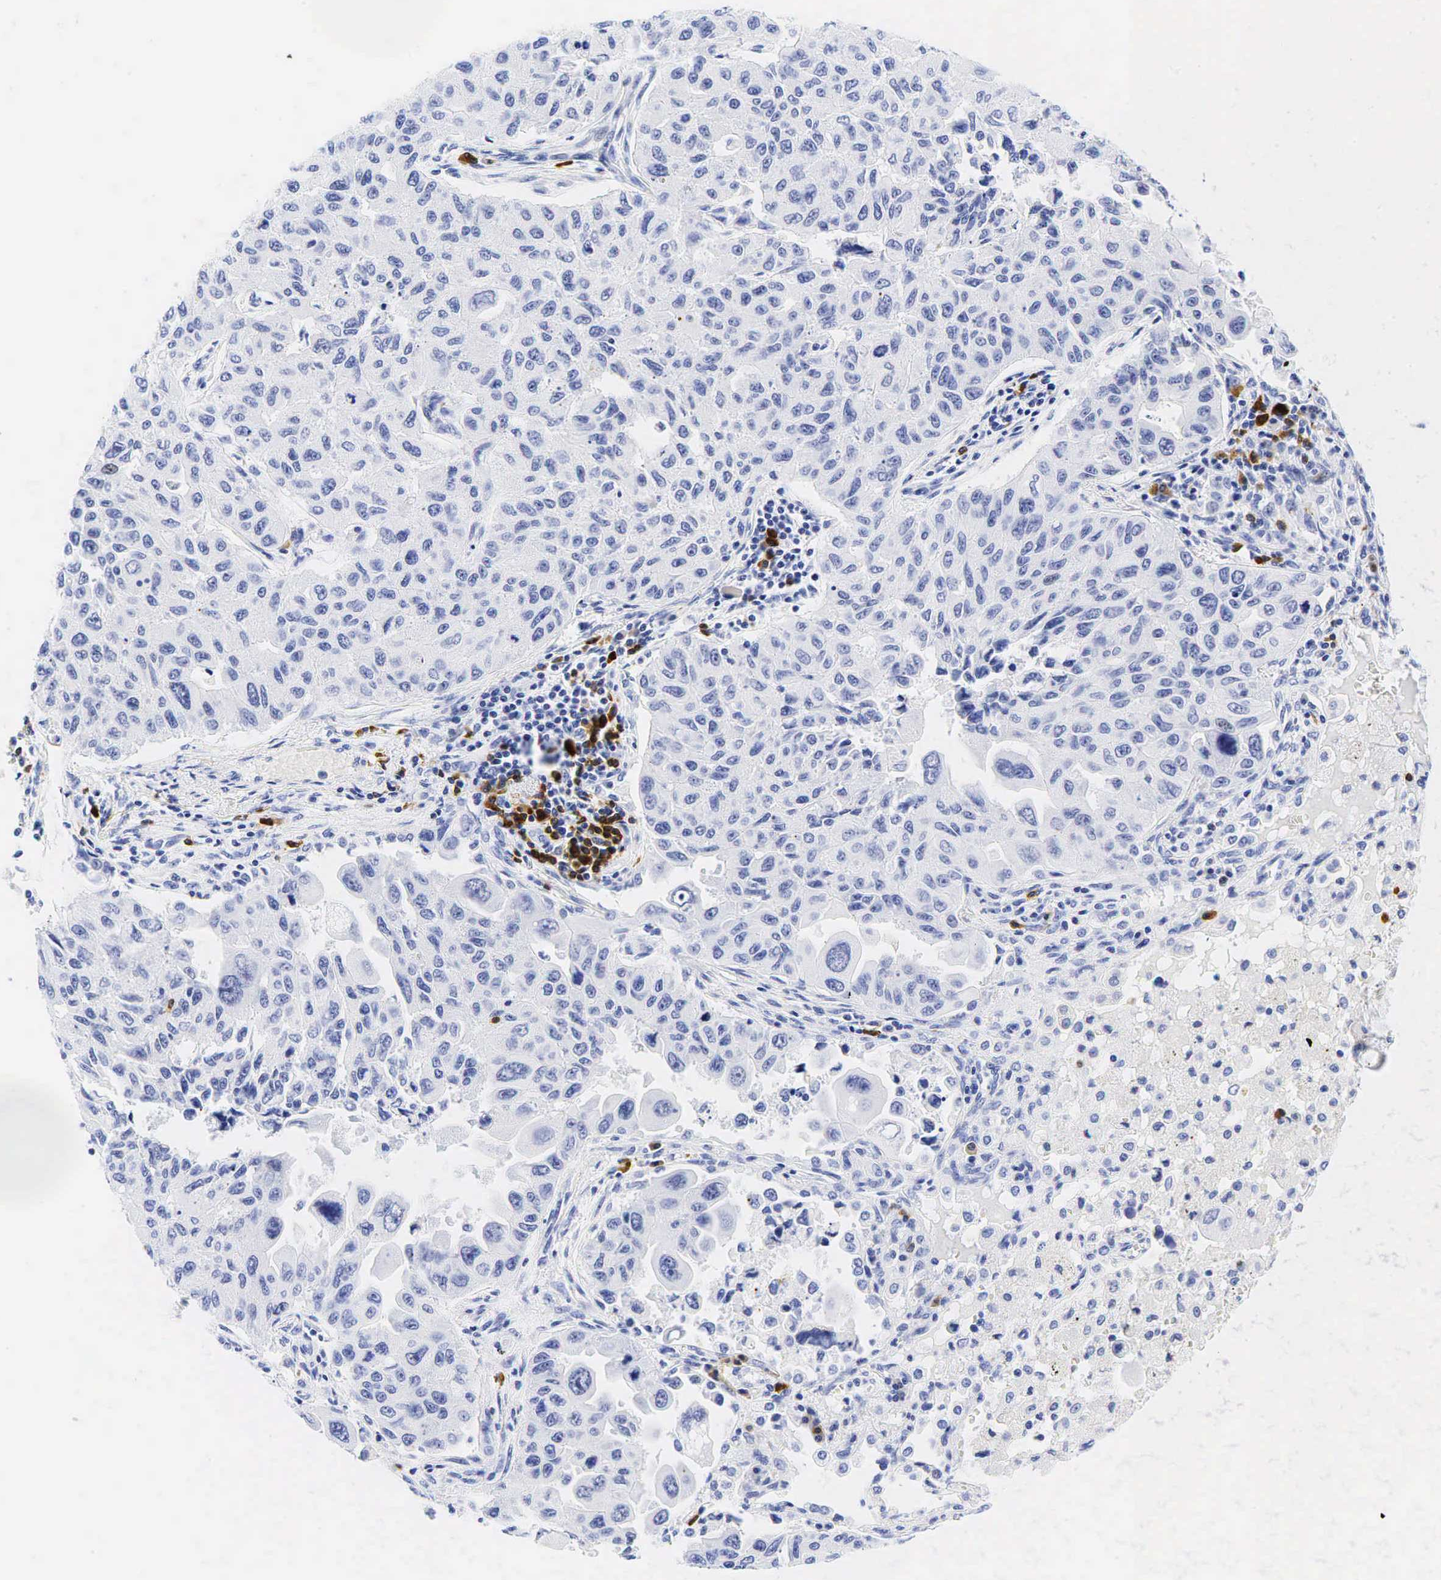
{"staining": {"intensity": "negative", "quantity": "none", "location": "none"}, "tissue": "lung cancer", "cell_type": "Tumor cells", "image_type": "cancer", "snomed": [{"axis": "morphology", "description": "Adenocarcinoma, NOS"}, {"axis": "topography", "description": "Lung"}], "caption": "Immunohistochemical staining of lung cancer (adenocarcinoma) shows no significant expression in tumor cells.", "gene": "CD79A", "patient": {"sex": "male", "age": 64}}